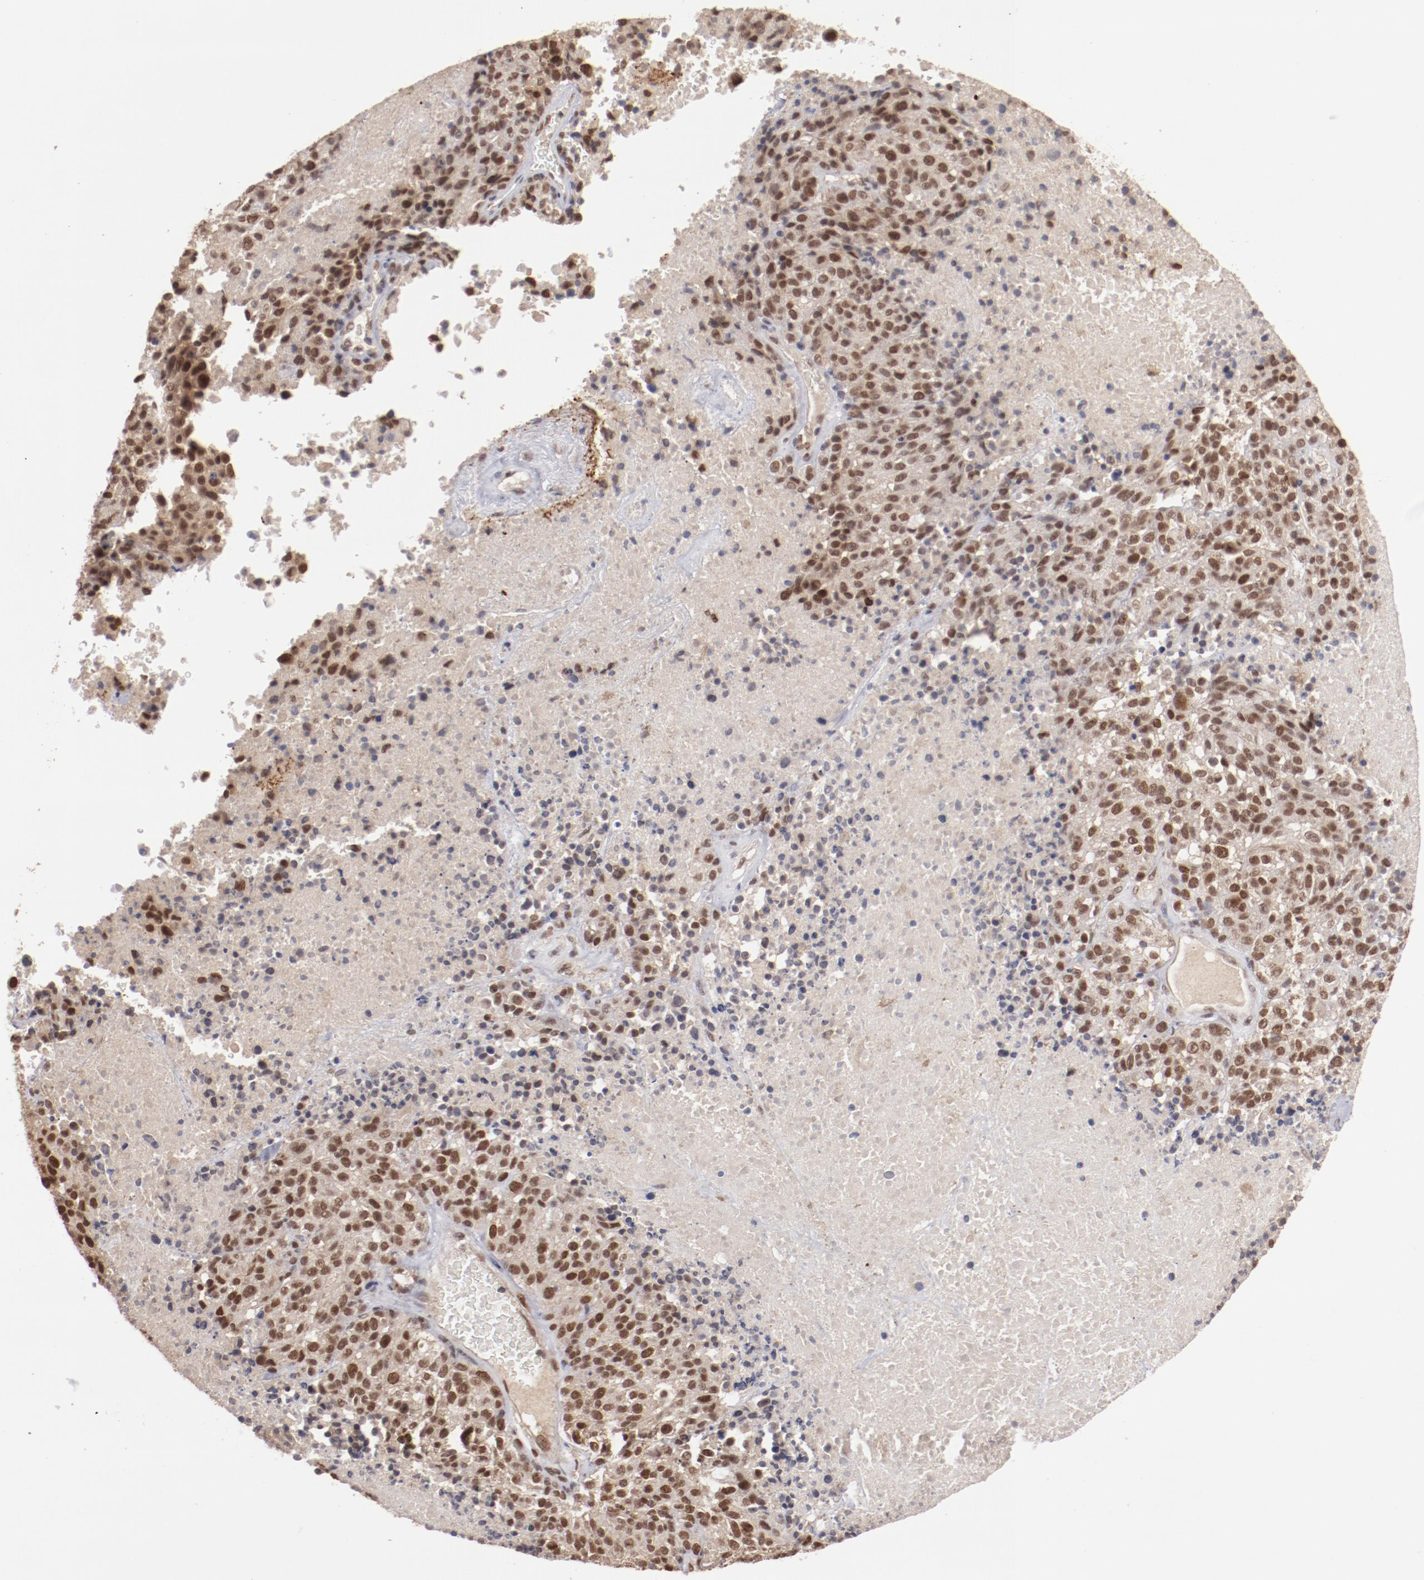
{"staining": {"intensity": "moderate", "quantity": ">75%", "location": "cytoplasmic/membranous,nuclear"}, "tissue": "melanoma", "cell_type": "Tumor cells", "image_type": "cancer", "snomed": [{"axis": "morphology", "description": "Malignant melanoma, Metastatic site"}, {"axis": "topography", "description": "Cerebral cortex"}], "caption": "About >75% of tumor cells in human malignant melanoma (metastatic site) exhibit moderate cytoplasmic/membranous and nuclear protein expression as visualized by brown immunohistochemical staining.", "gene": "CLOCK", "patient": {"sex": "female", "age": 52}}